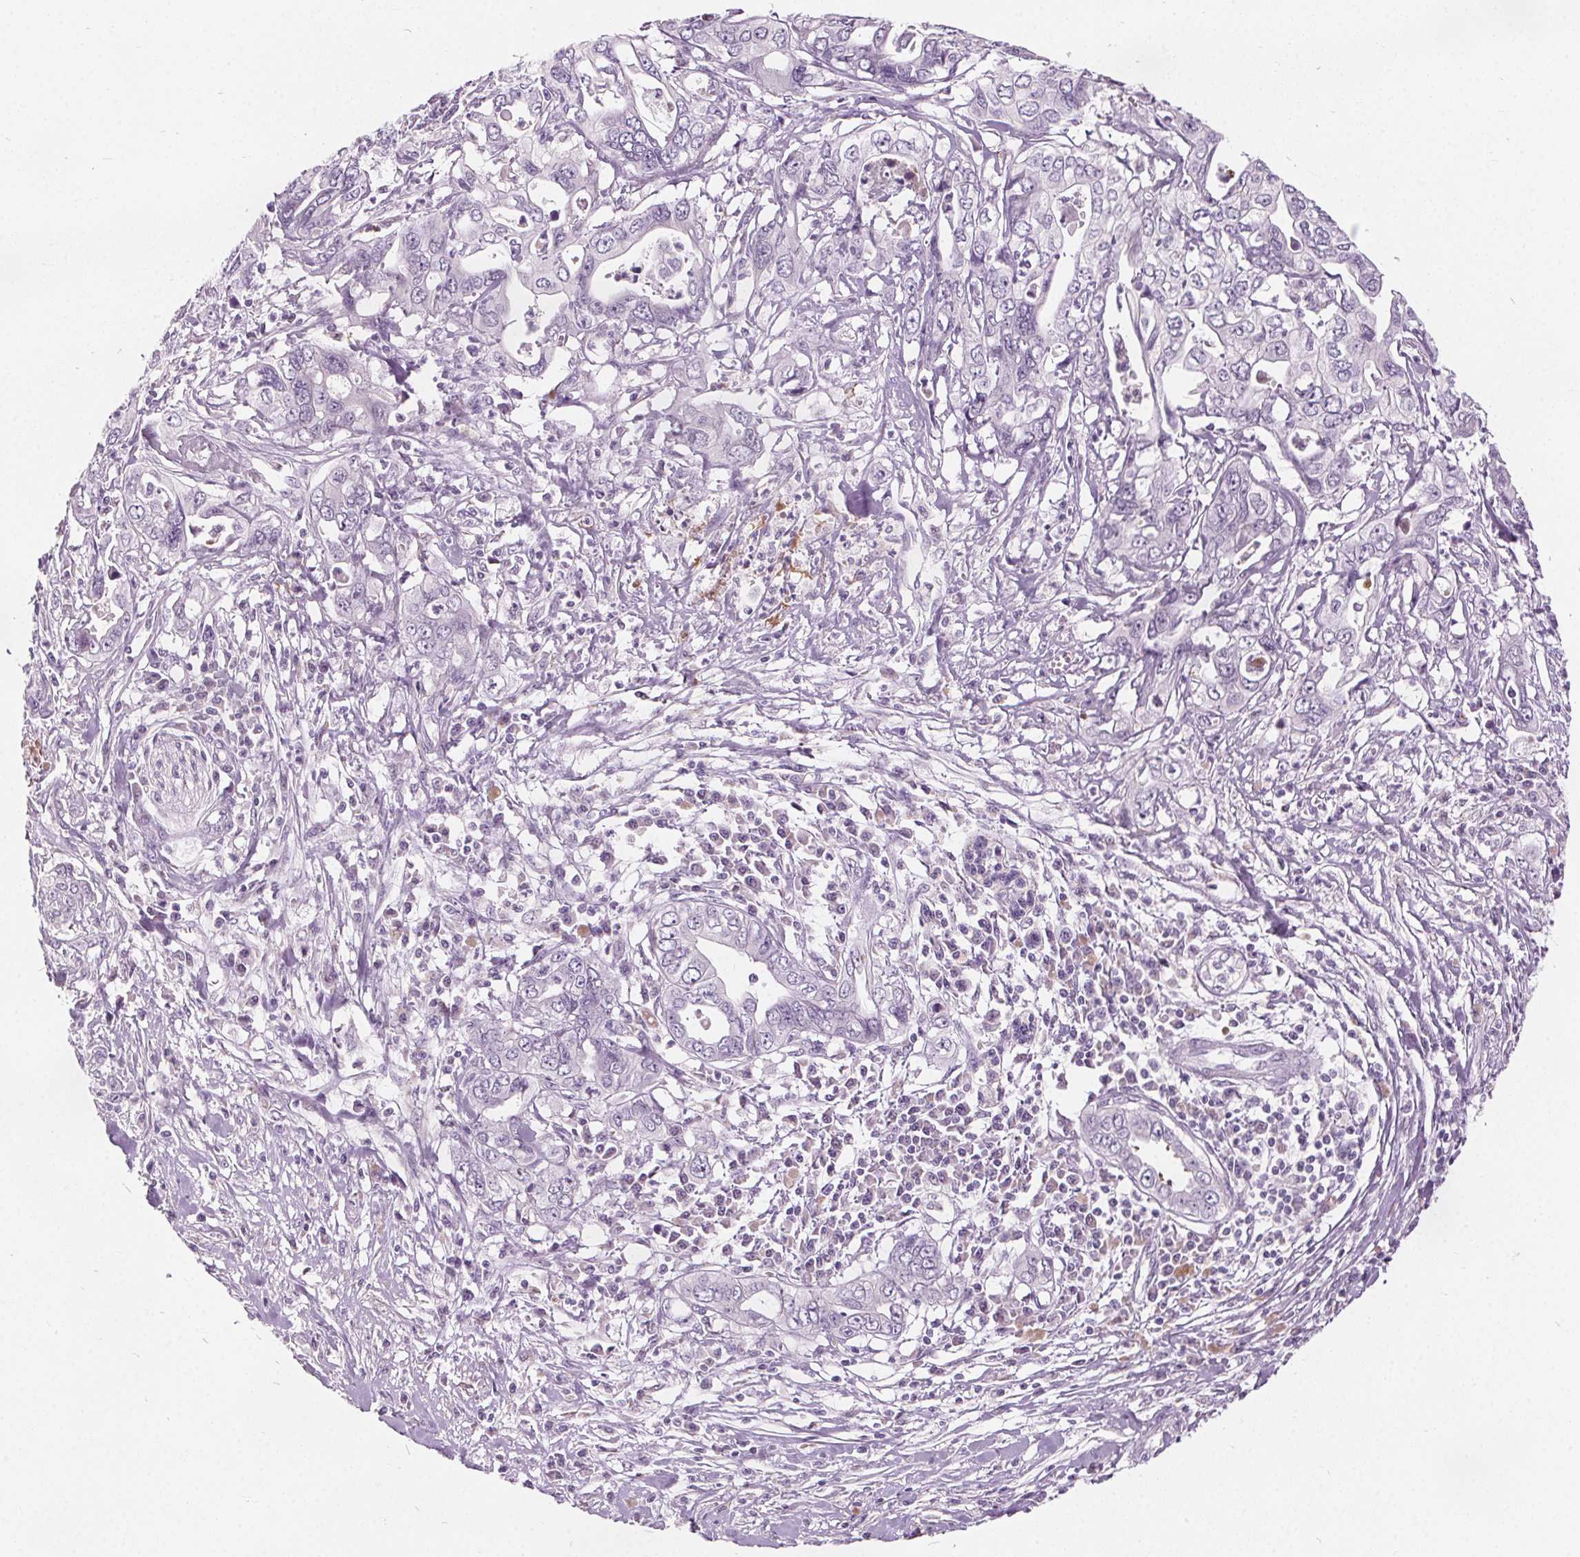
{"staining": {"intensity": "negative", "quantity": "none", "location": "none"}, "tissue": "pancreatic cancer", "cell_type": "Tumor cells", "image_type": "cancer", "snomed": [{"axis": "morphology", "description": "Adenocarcinoma, NOS"}, {"axis": "topography", "description": "Pancreas"}], "caption": "Pancreatic cancer stained for a protein using IHC reveals no staining tumor cells.", "gene": "ACOX2", "patient": {"sex": "male", "age": 68}}